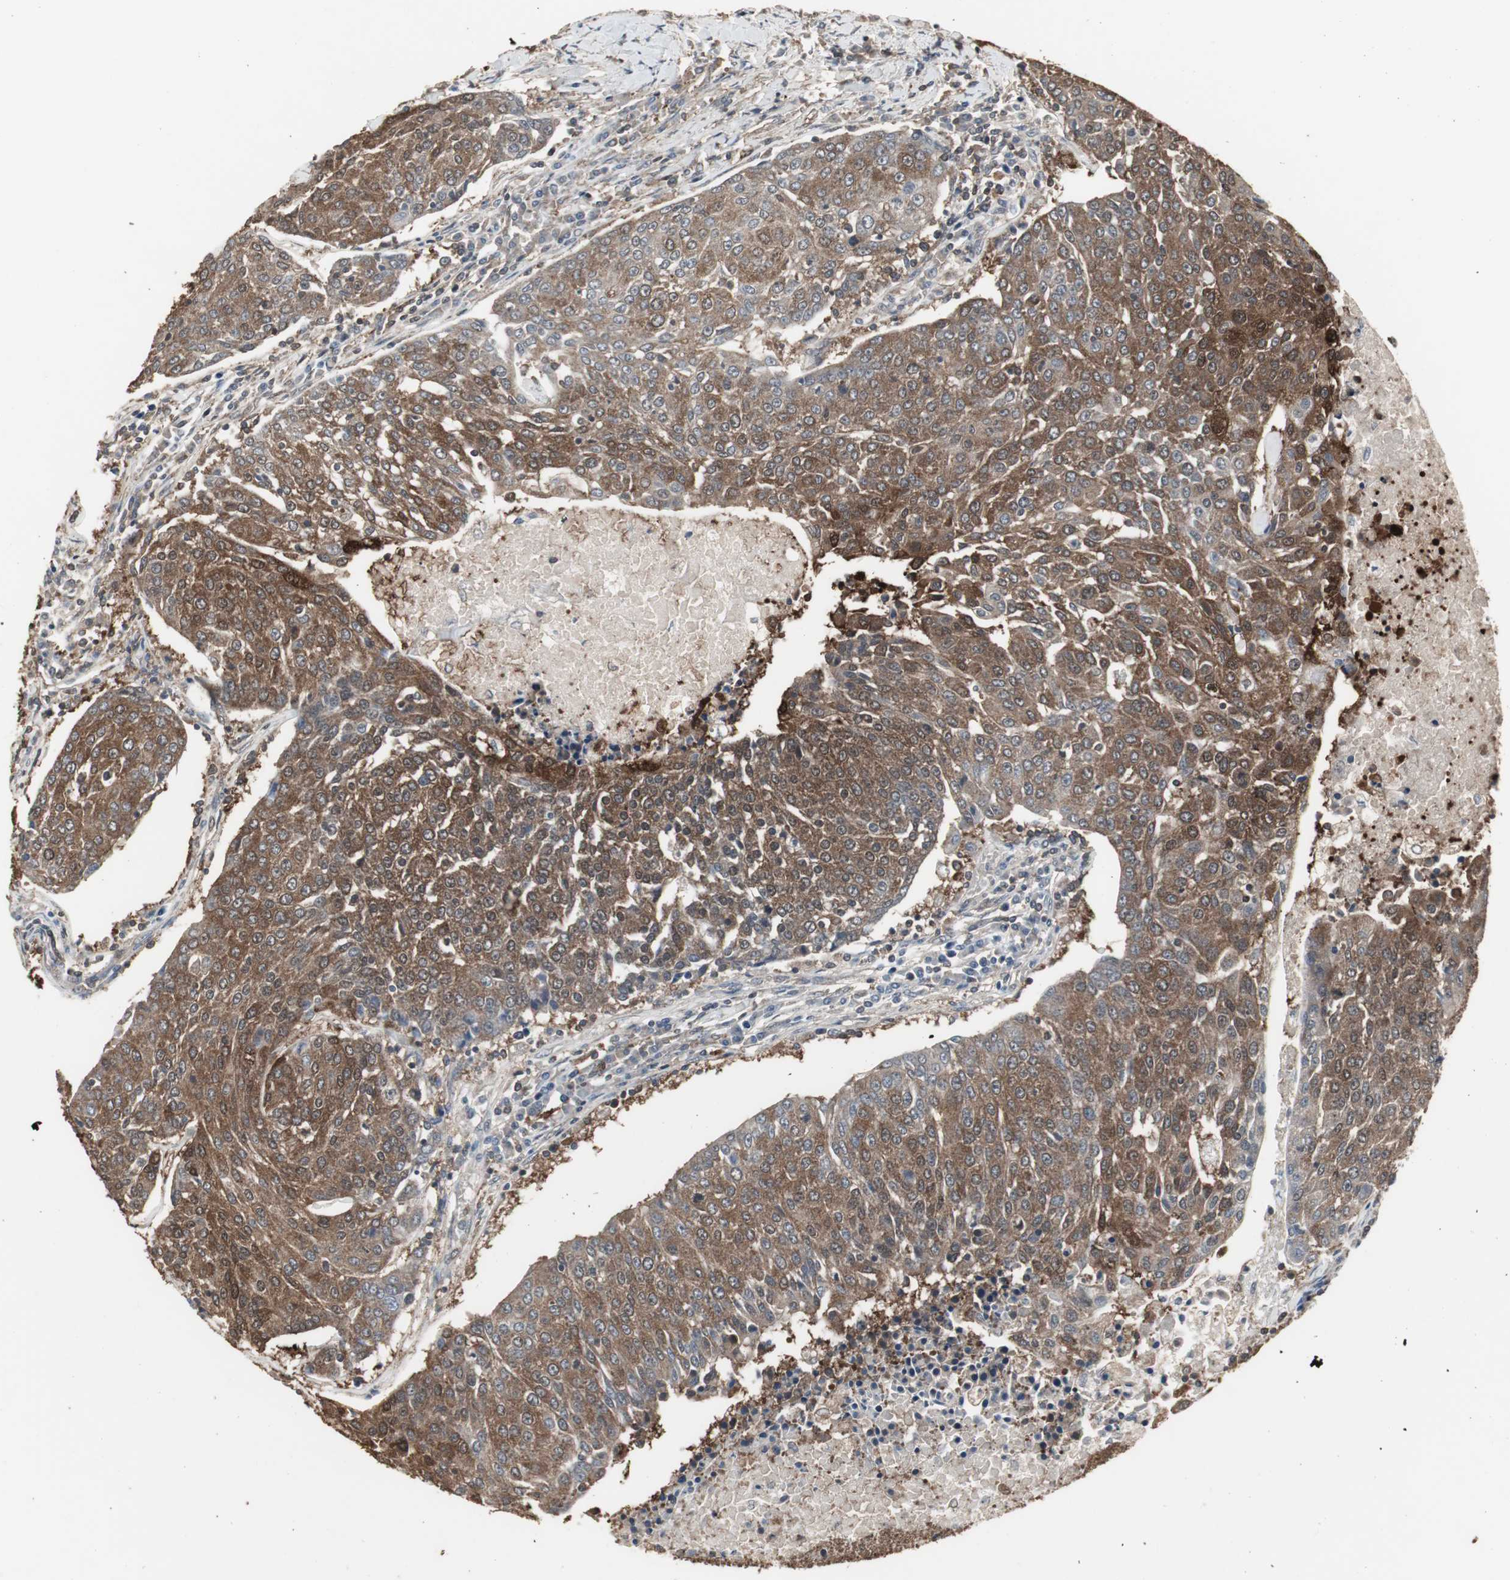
{"staining": {"intensity": "strong", "quantity": ">75%", "location": "cytoplasmic/membranous"}, "tissue": "urothelial cancer", "cell_type": "Tumor cells", "image_type": "cancer", "snomed": [{"axis": "morphology", "description": "Urothelial carcinoma, High grade"}, {"axis": "topography", "description": "Urinary bladder"}], "caption": "About >75% of tumor cells in high-grade urothelial carcinoma demonstrate strong cytoplasmic/membranous protein positivity as visualized by brown immunohistochemical staining.", "gene": "HPRT1", "patient": {"sex": "female", "age": 85}}